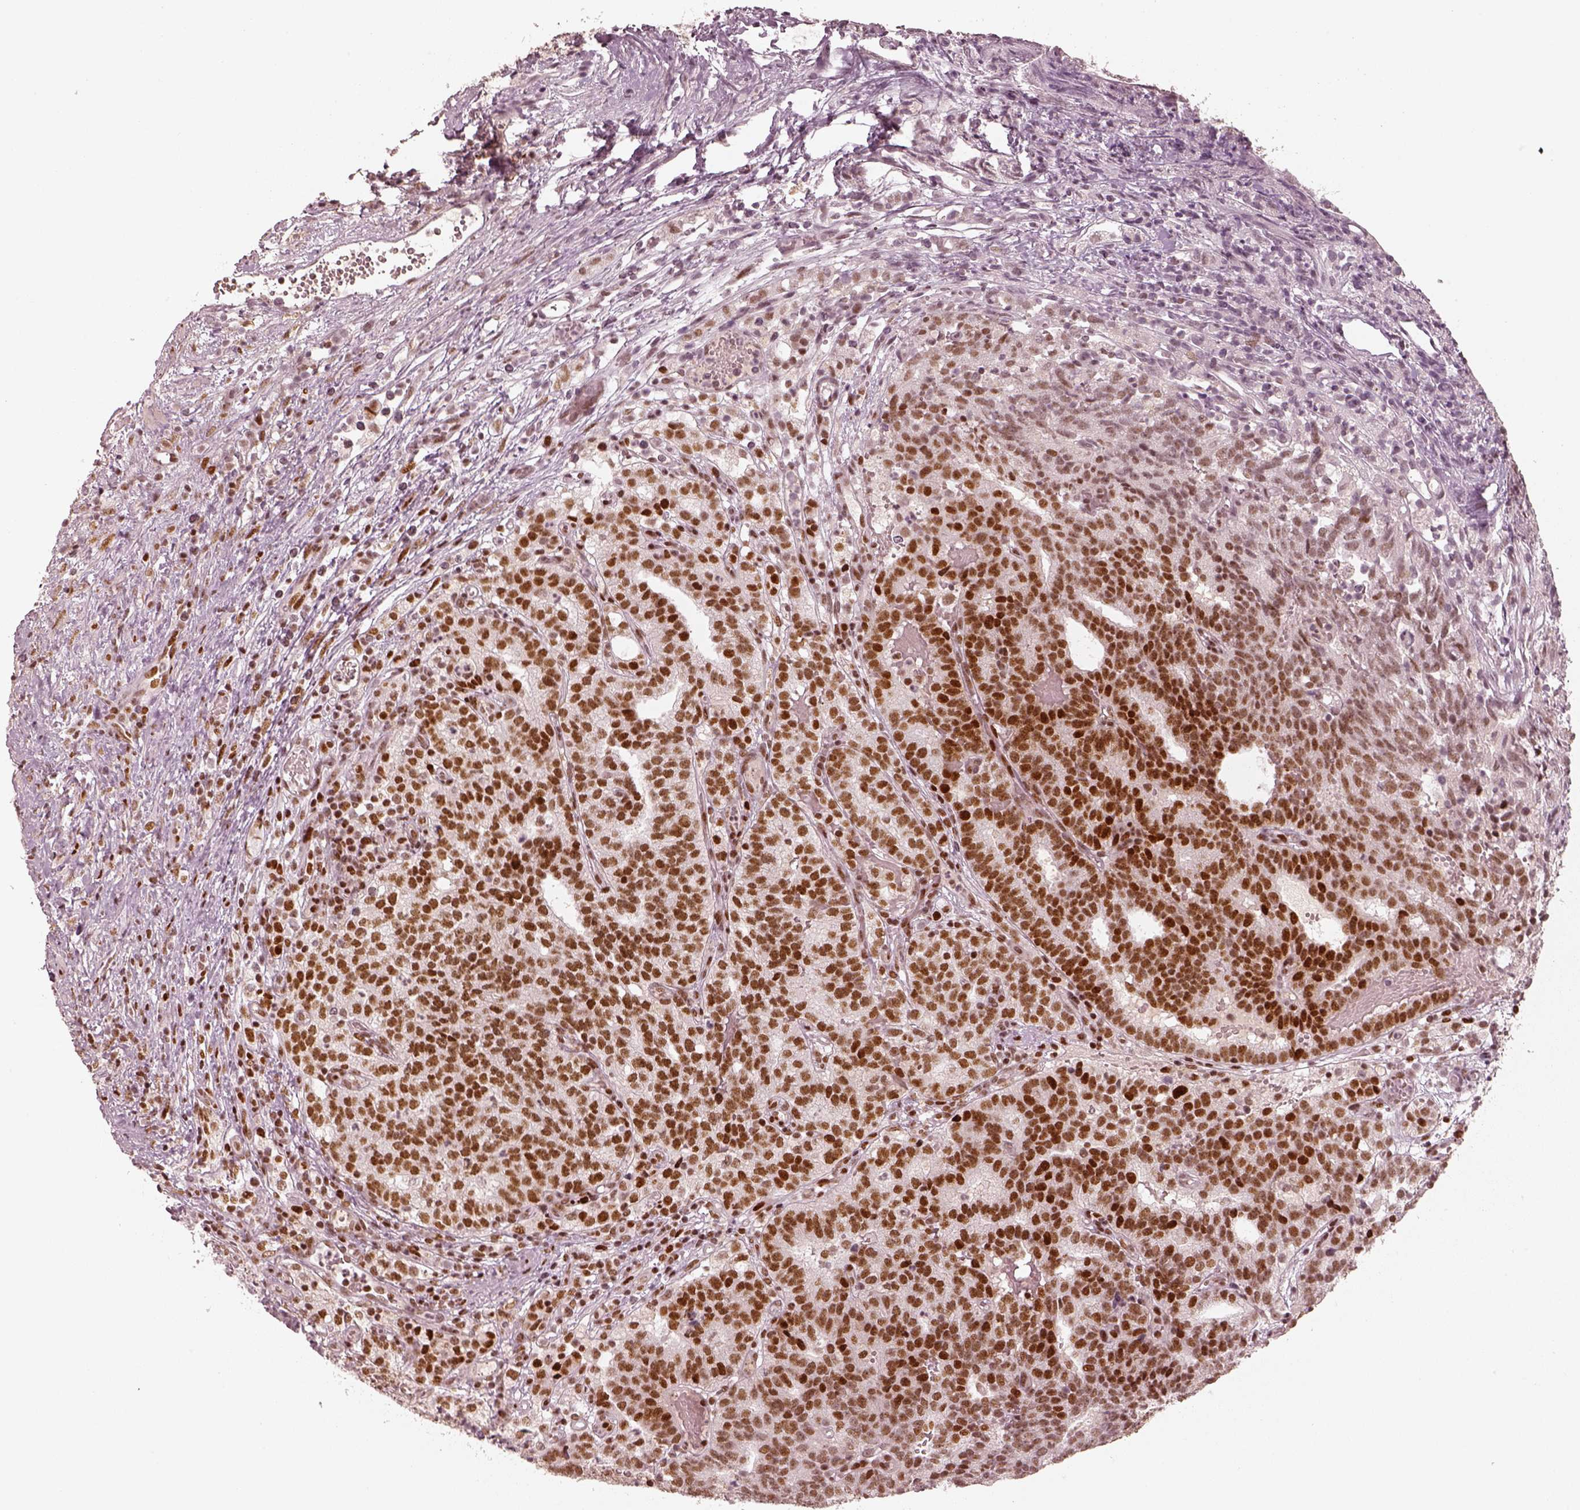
{"staining": {"intensity": "moderate", "quantity": ">75%", "location": "nuclear"}, "tissue": "prostate cancer", "cell_type": "Tumor cells", "image_type": "cancer", "snomed": [{"axis": "morphology", "description": "Adenocarcinoma, High grade"}, {"axis": "topography", "description": "Prostate"}], "caption": "Immunohistochemistry (IHC) staining of prostate cancer (high-grade adenocarcinoma), which reveals medium levels of moderate nuclear expression in about >75% of tumor cells indicating moderate nuclear protein staining. The staining was performed using DAB (brown) for protein detection and nuclei were counterstained in hematoxylin (blue).", "gene": "HNRNPC", "patient": {"sex": "male", "age": 53}}